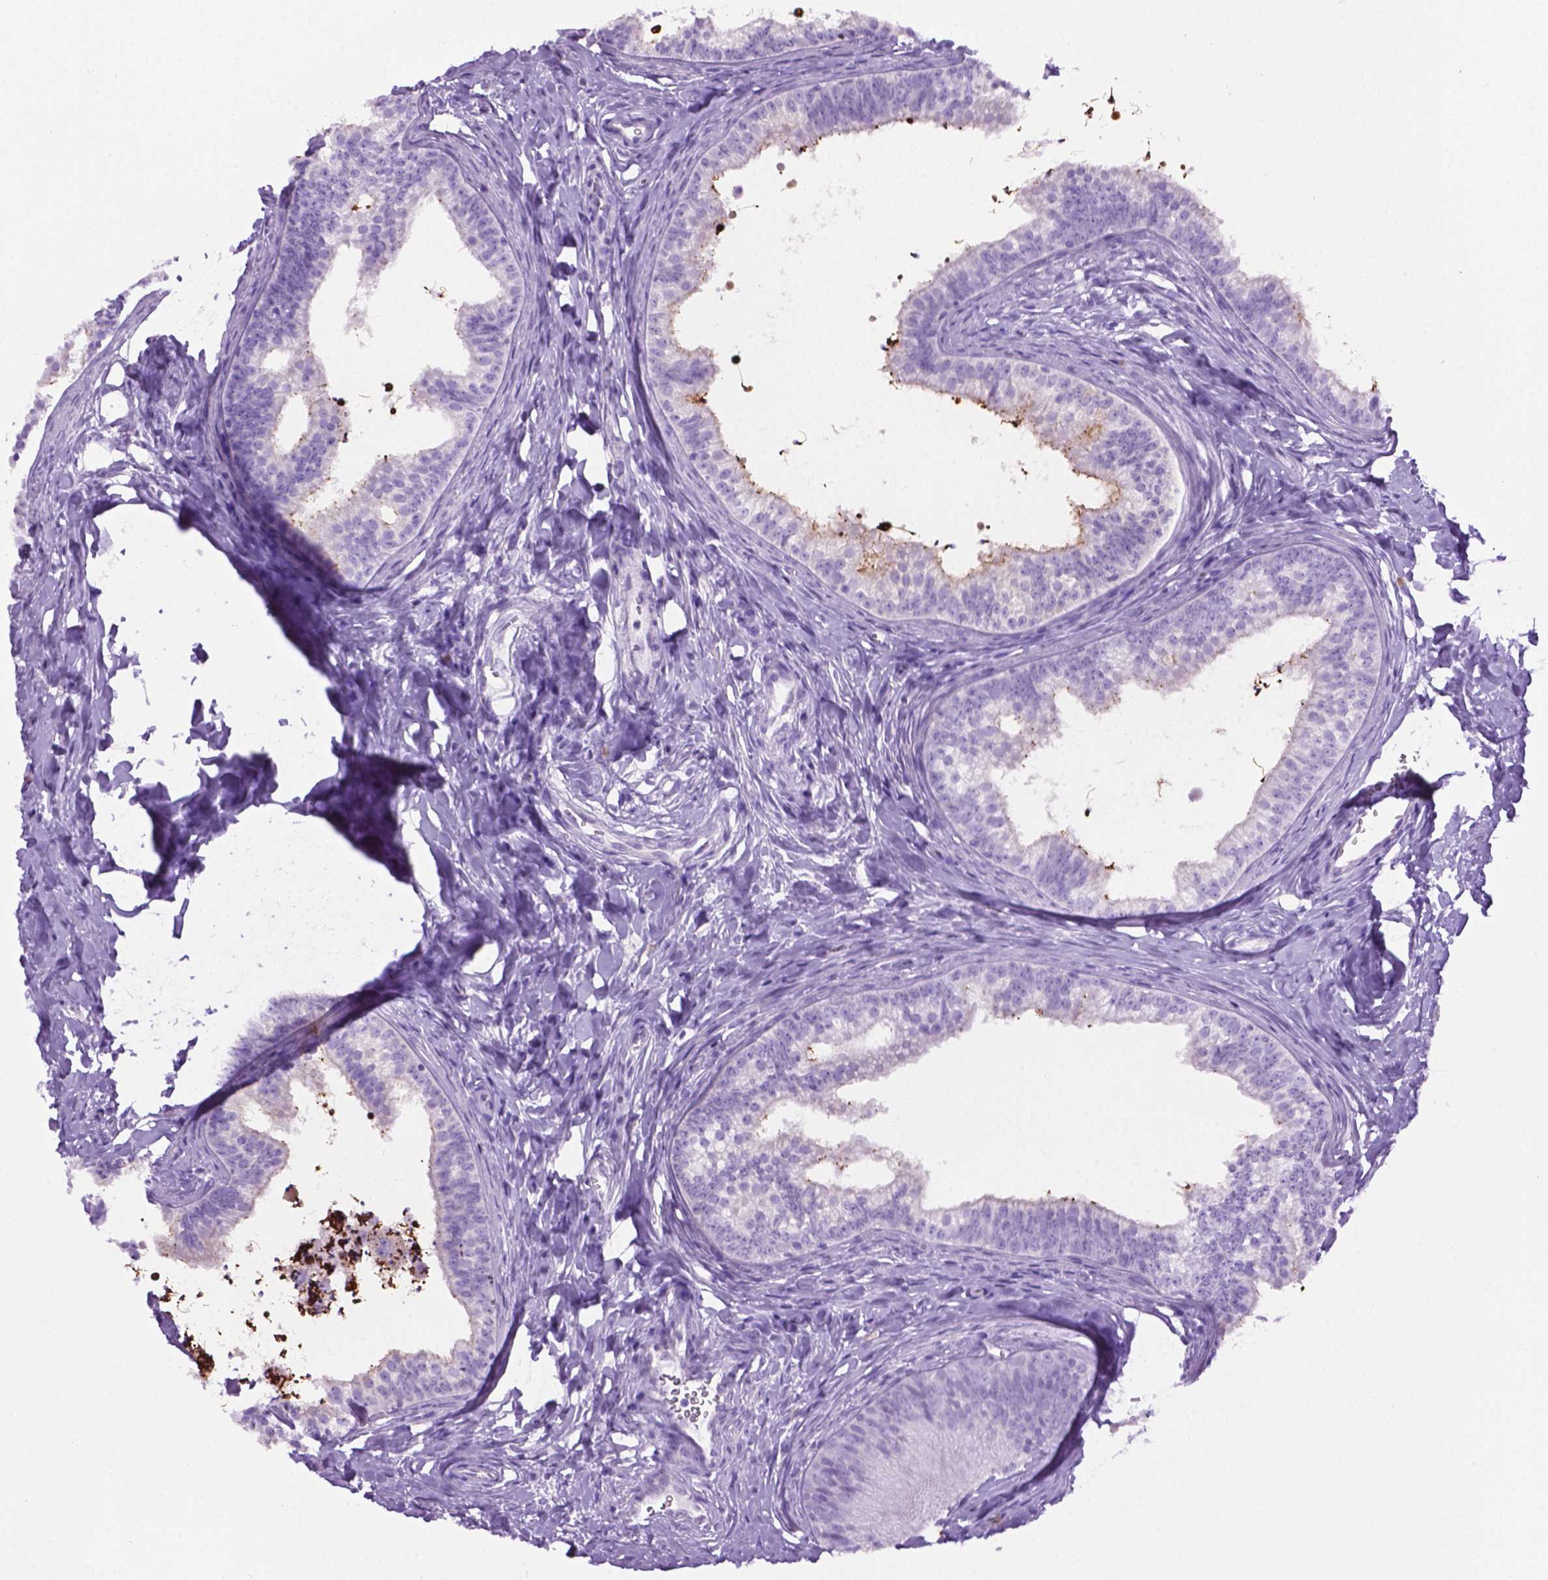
{"staining": {"intensity": "negative", "quantity": "none", "location": "none"}, "tissue": "epididymis", "cell_type": "Glandular cells", "image_type": "normal", "snomed": [{"axis": "morphology", "description": "Normal tissue, NOS"}, {"axis": "topography", "description": "Epididymis"}], "caption": "This is an immunohistochemistry (IHC) image of unremarkable epididymis. There is no positivity in glandular cells.", "gene": "LELP1", "patient": {"sex": "male", "age": 24}}